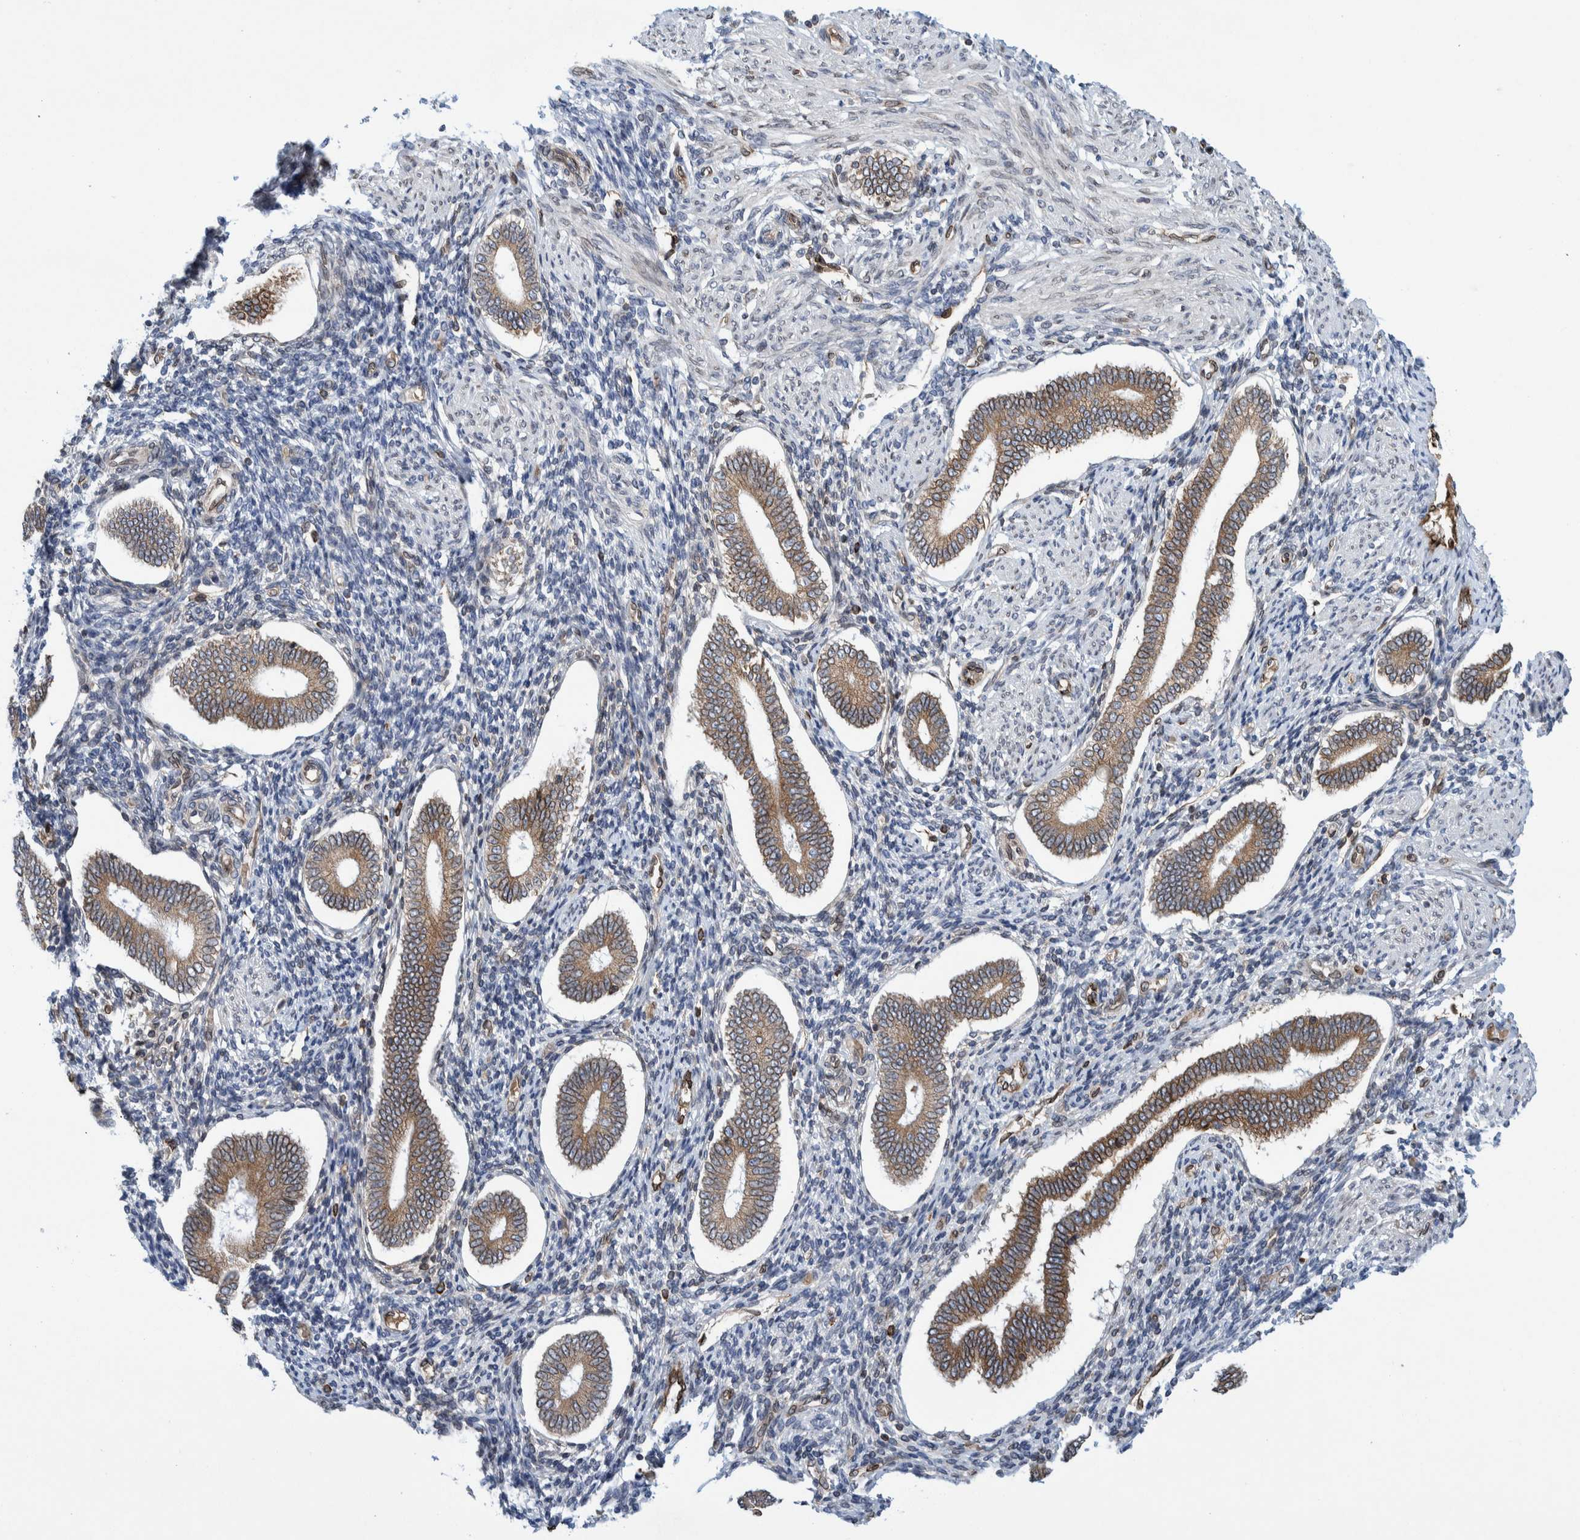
{"staining": {"intensity": "moderate", "quantity": "<25%", "location": "cytoplasmic/membranous"}, "tissue": "endometrium", "cell_type": "Cells in endometrial stroma", "image_type": "normal", "snomed": [{"axis": "morphology", "description": "Normal tissue, NOS"}, {"axis": "topography", "description": "Endometrium"}], "caption": "Protein analysis of unremarkable endometrium displays moderate cytoplasmic/membranous expression in approximately <25% of cells in endometrial stroma. (Brightfield microscopy of DAB IHC at high magnification).", "gene": "THEM6", "patient": {"sex": "female", "age": 42}}